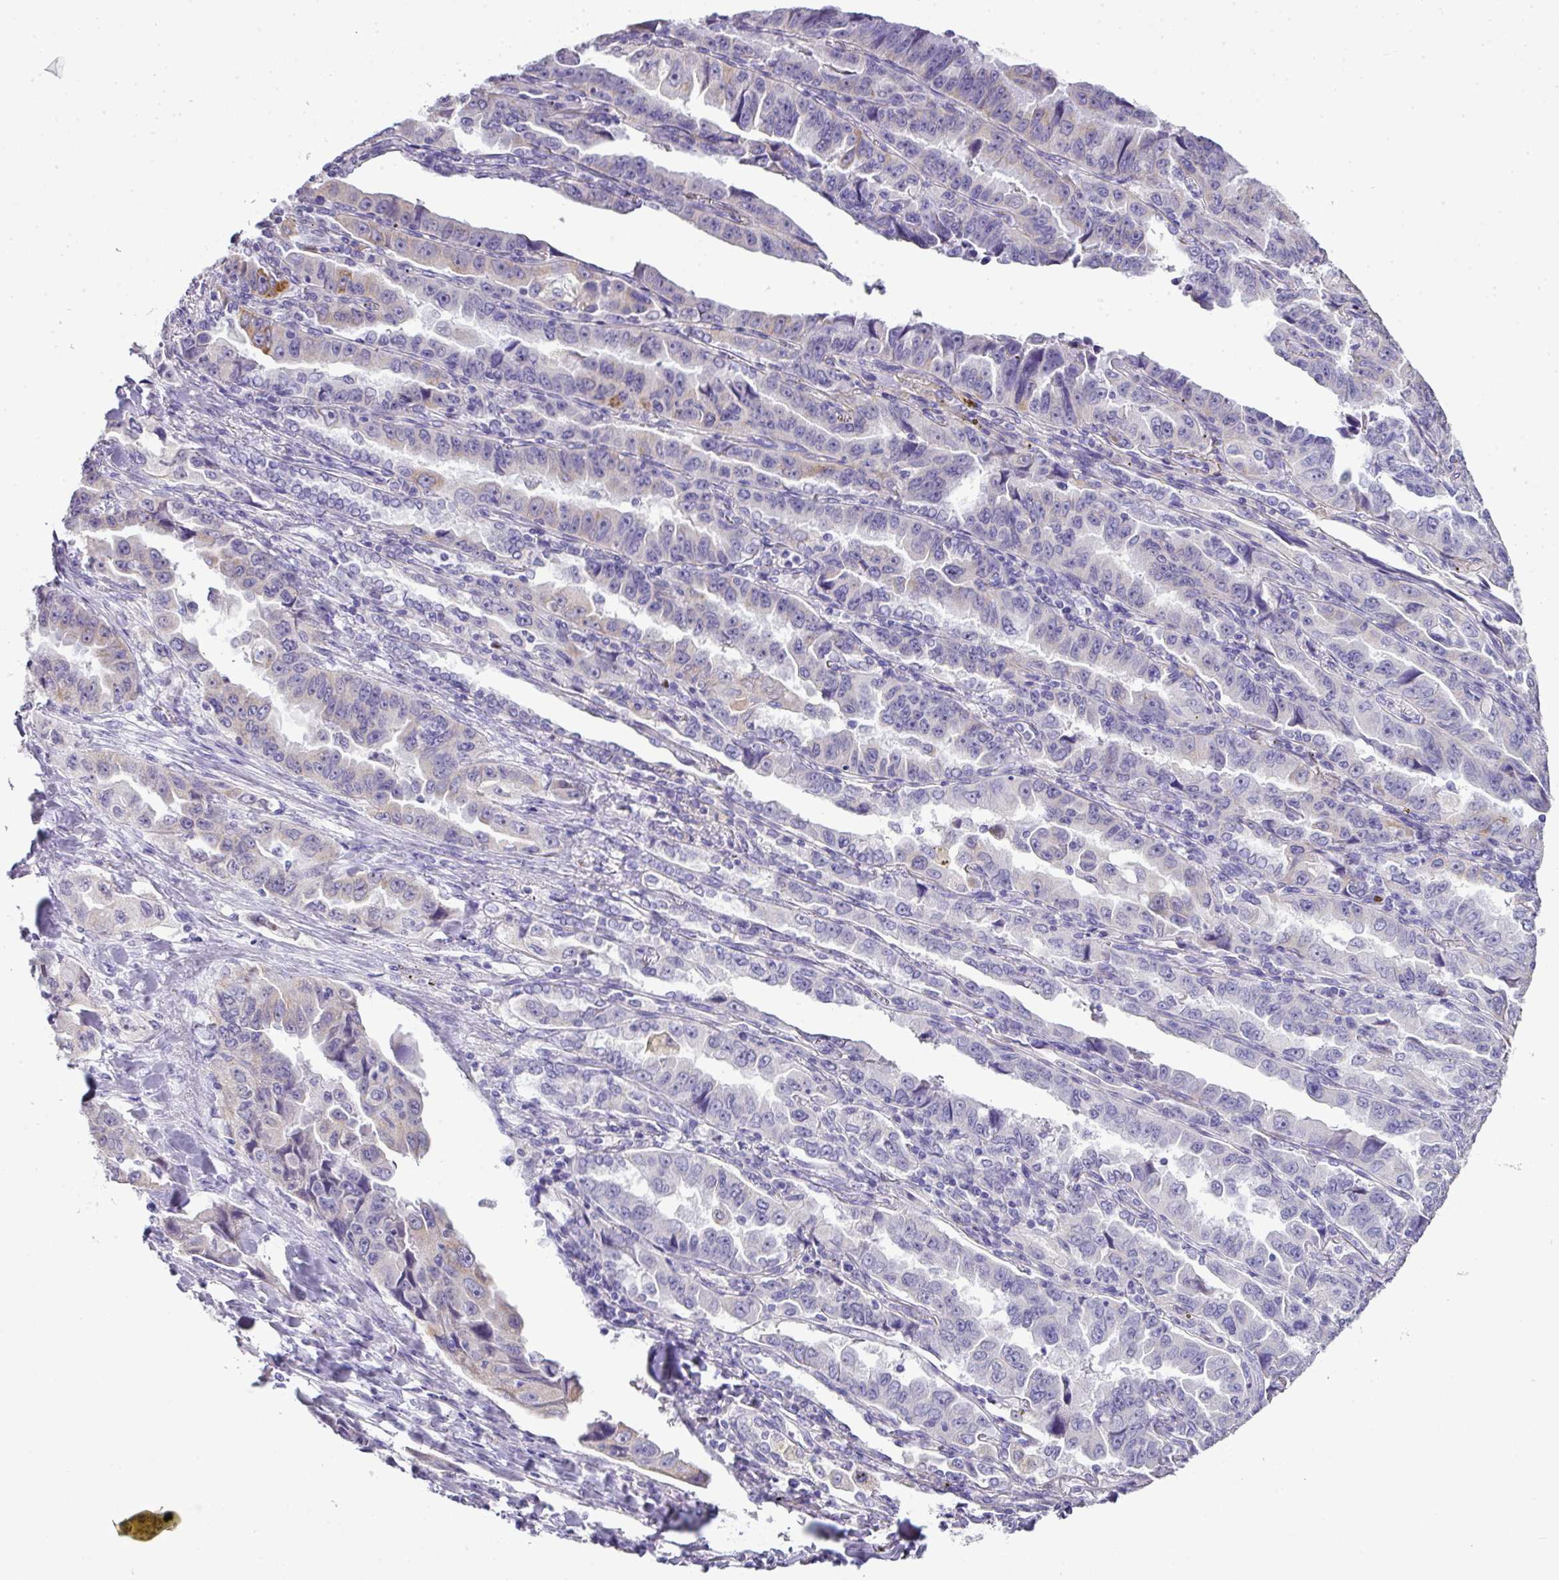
{"staining": {"intensity": "negative", "quantity": "none", "location": "none"}, "tissue": "lung cancer", "cell_type": "Tumor cells", "image_type": "cancer", "snomed": [{"axis": "morphology", "description": "Adenocarcinoma, NOS"}, {"axis": "topography", "description": "Lung"}], "caption": "The image exhibits no staining of tumor cells in lung cancer (adenocarcinoma). (Stains: DAB (3,3'-diaminobenzidine) immunohistochemistry with hematoxylin counter stain, Microscopy: brightfield microscopy at high magnification).", "gene": "BCL11A", "patient": {"sex": "female", "age": 51}}